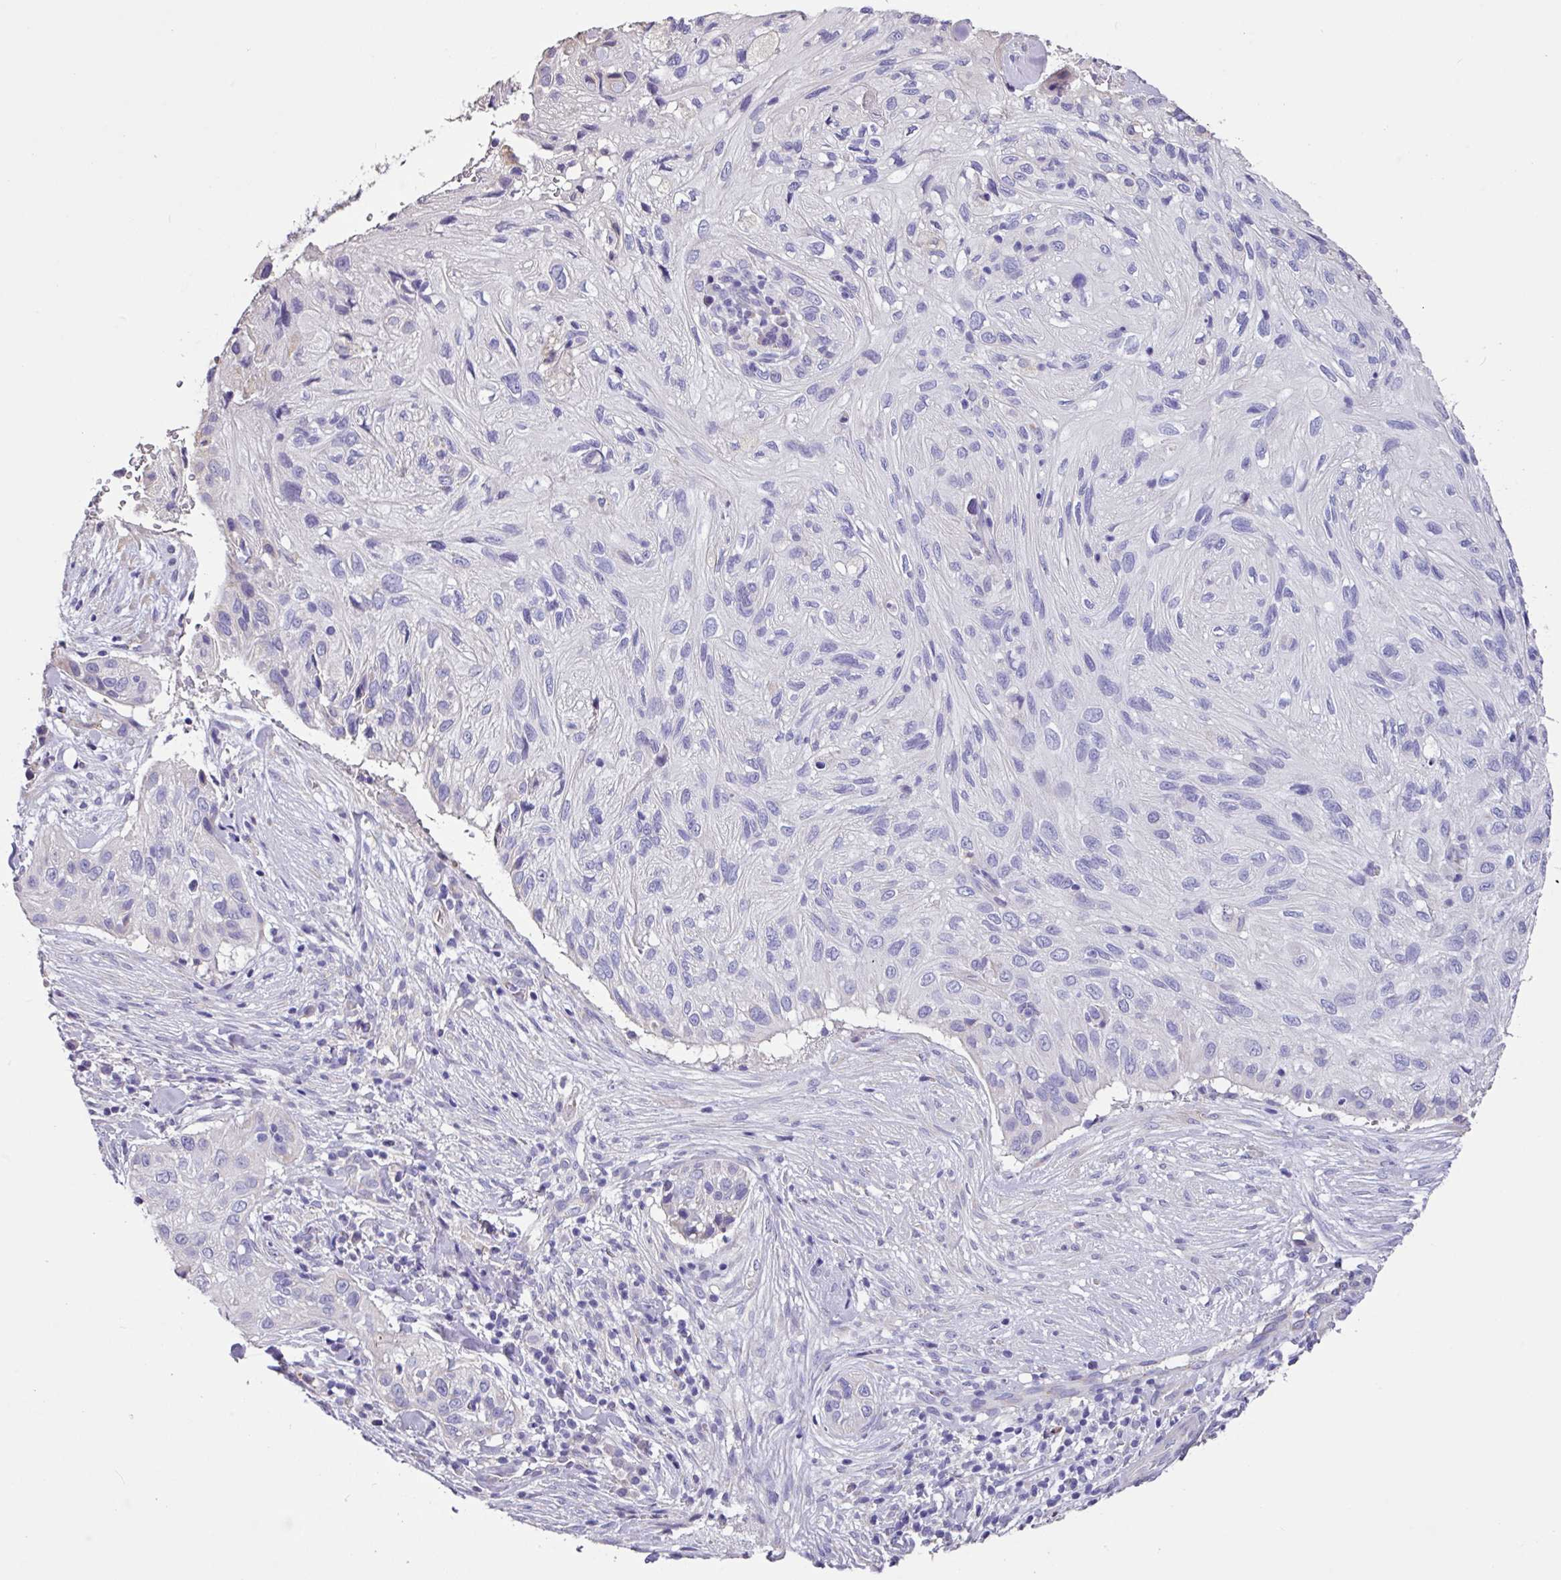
{"staining": {"intensity": "negative", "quantity": "none", "location": "none"}, "tissue": "skin cancer", "cell_type": "Tumor cells", "image_type": "cancer", "snomed": [{"axis": "morphology", "description": "Squamous cell carcinoma, NOS"}, {"axis": "topography", "description": "Skin"}], "caption": "Immunohistochemical staining of skin cancer (squamous cell carcinoma) reveals no significant staining in tumor cells.", "gene": "ZG16", "patient": {"sex": "male", "age": 82}}